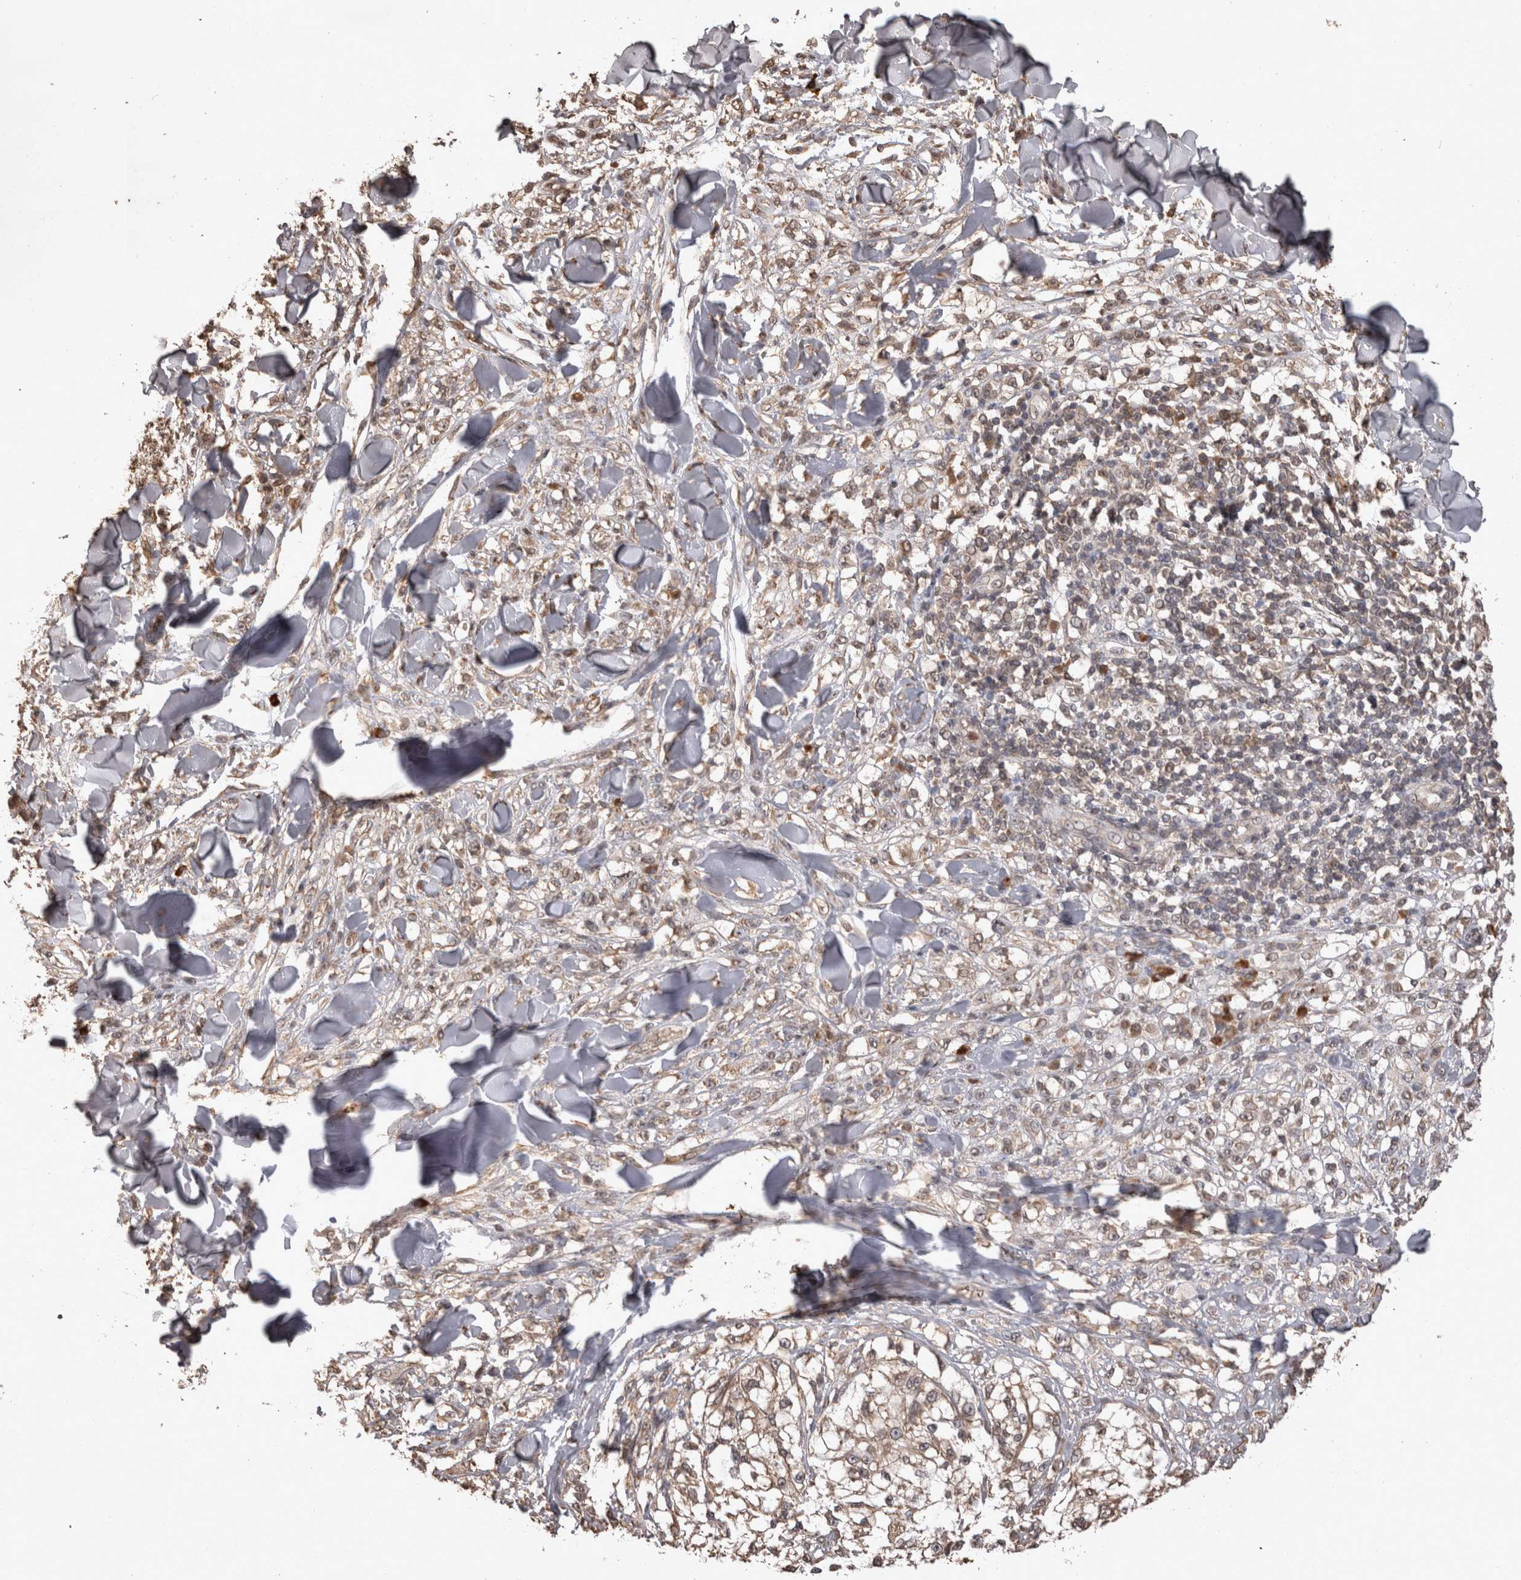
{"staining": {"intensity": "weak", "quantity": ">75%", "location": "cytoplasmic/membranous"}, "tissue": "melanoma", "cell_type": "Tumor cells", "image_type": "cancer", "snomed": [{"axis": "morphology", "description": "Malignant melanoma, NOS"}, {"axis": "topography", "description": "Skin of head"}], "caption": "An IHC image of tumor tissue is shown. Protein staining in brown shows weak cytoplasmic/membranous positivity in melanoma within tumor cells. (Stains: DAB (3,3'-diaminobenzidine) in brown, nuclei in blue, Microscopy: brightfield microscopy at high magnification).", "gene": "SOCS5", "patient": {"sex": "male", "age": 83}}